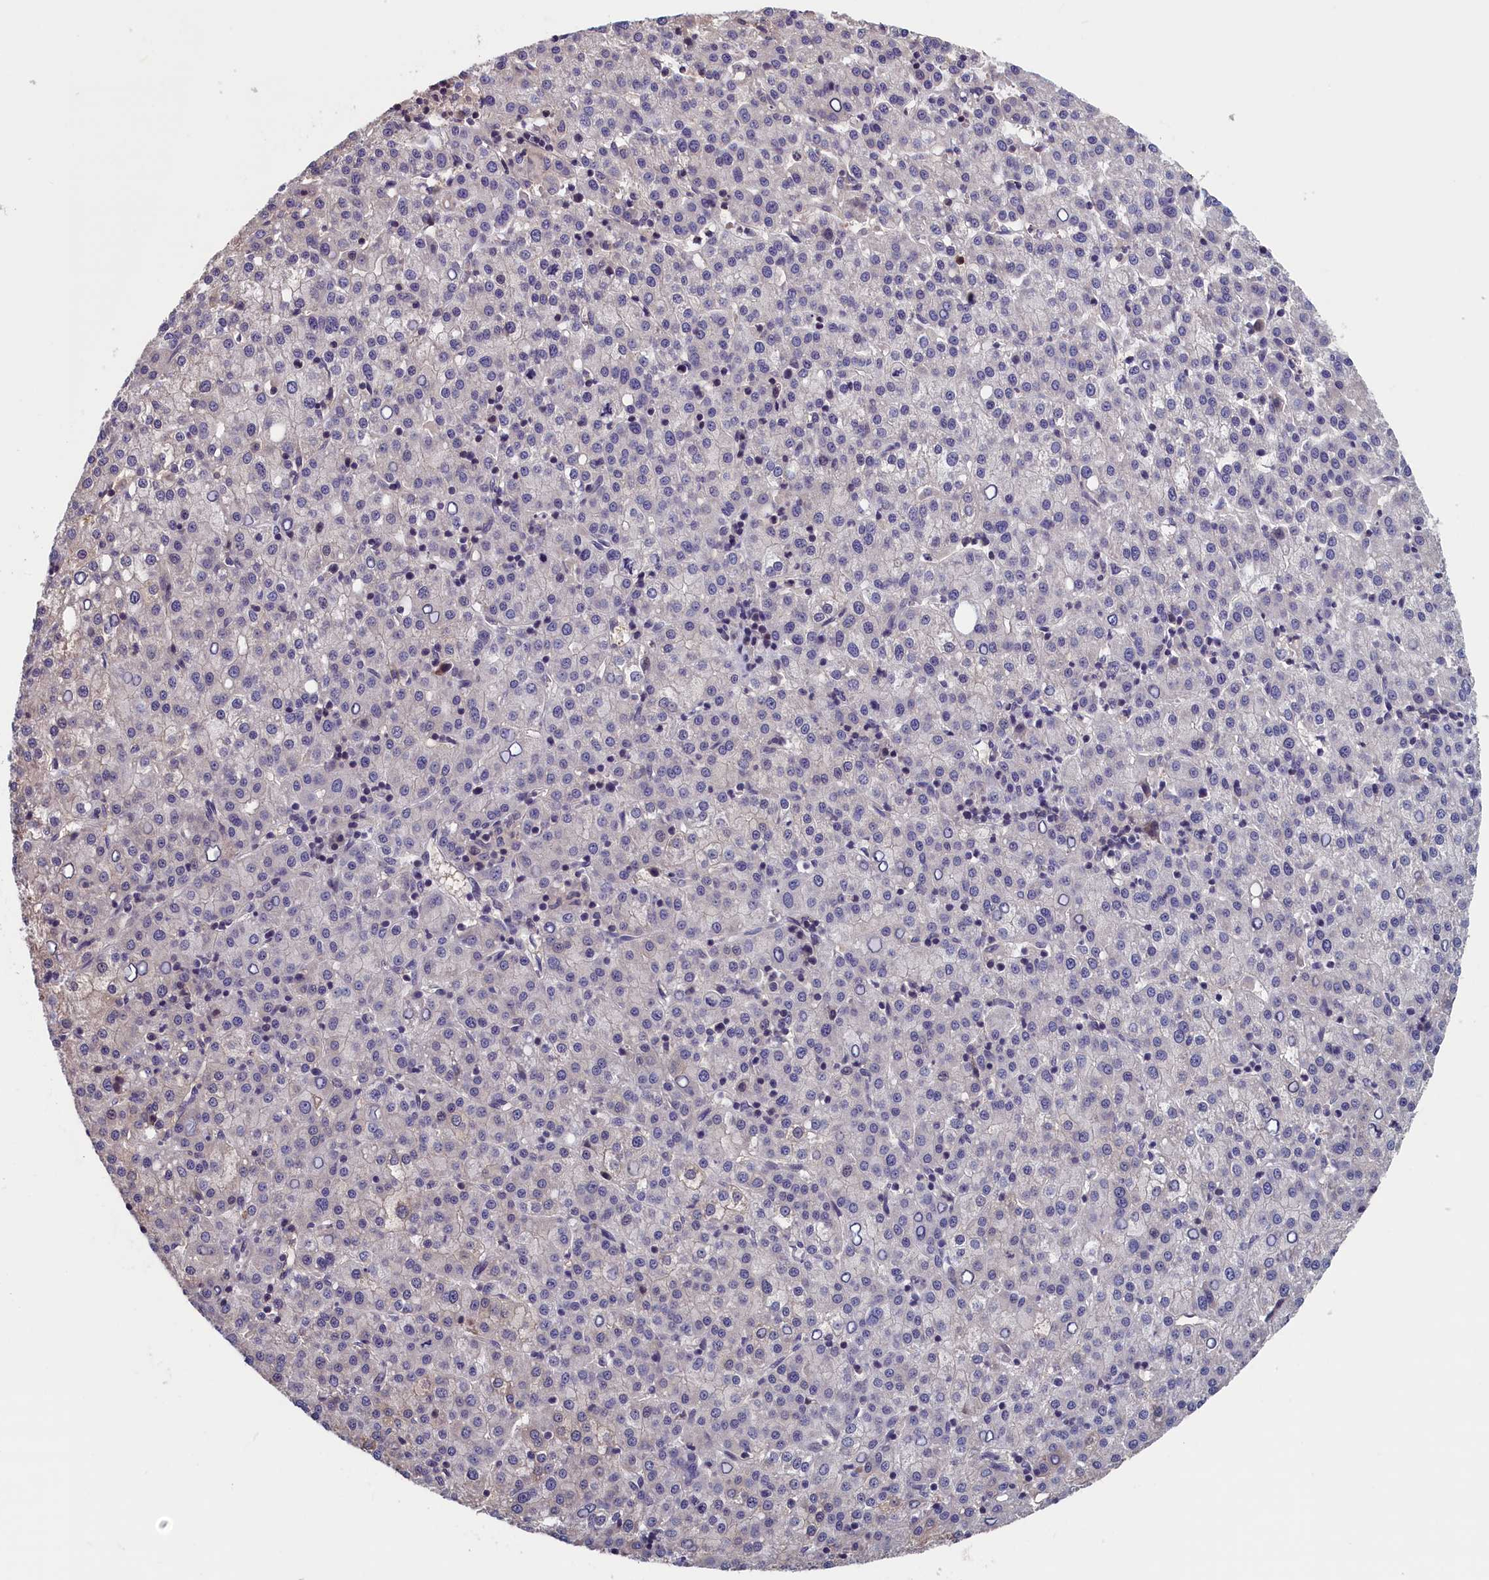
{"staining": {"intensity": "negative", "quantity": "none", "location": "none"}, "tissue": "liver cancer", "cell_type": "Tumor cells", "image_type": "cancer", "snomed": [{"axis": "morphology", "description": "Carcinoma, Hepatocellular, NOS"}, {"axis": "topography", "description": "Liver"}], "caption": "This is a photomicrograph of immunohistochemistry (IHC) staining of liver cancer, which shows no staining in tumor cells. Nuclei are stained in blue.", "gene": "TMEM116", "patient": {"sex": "female", "age": 58}}